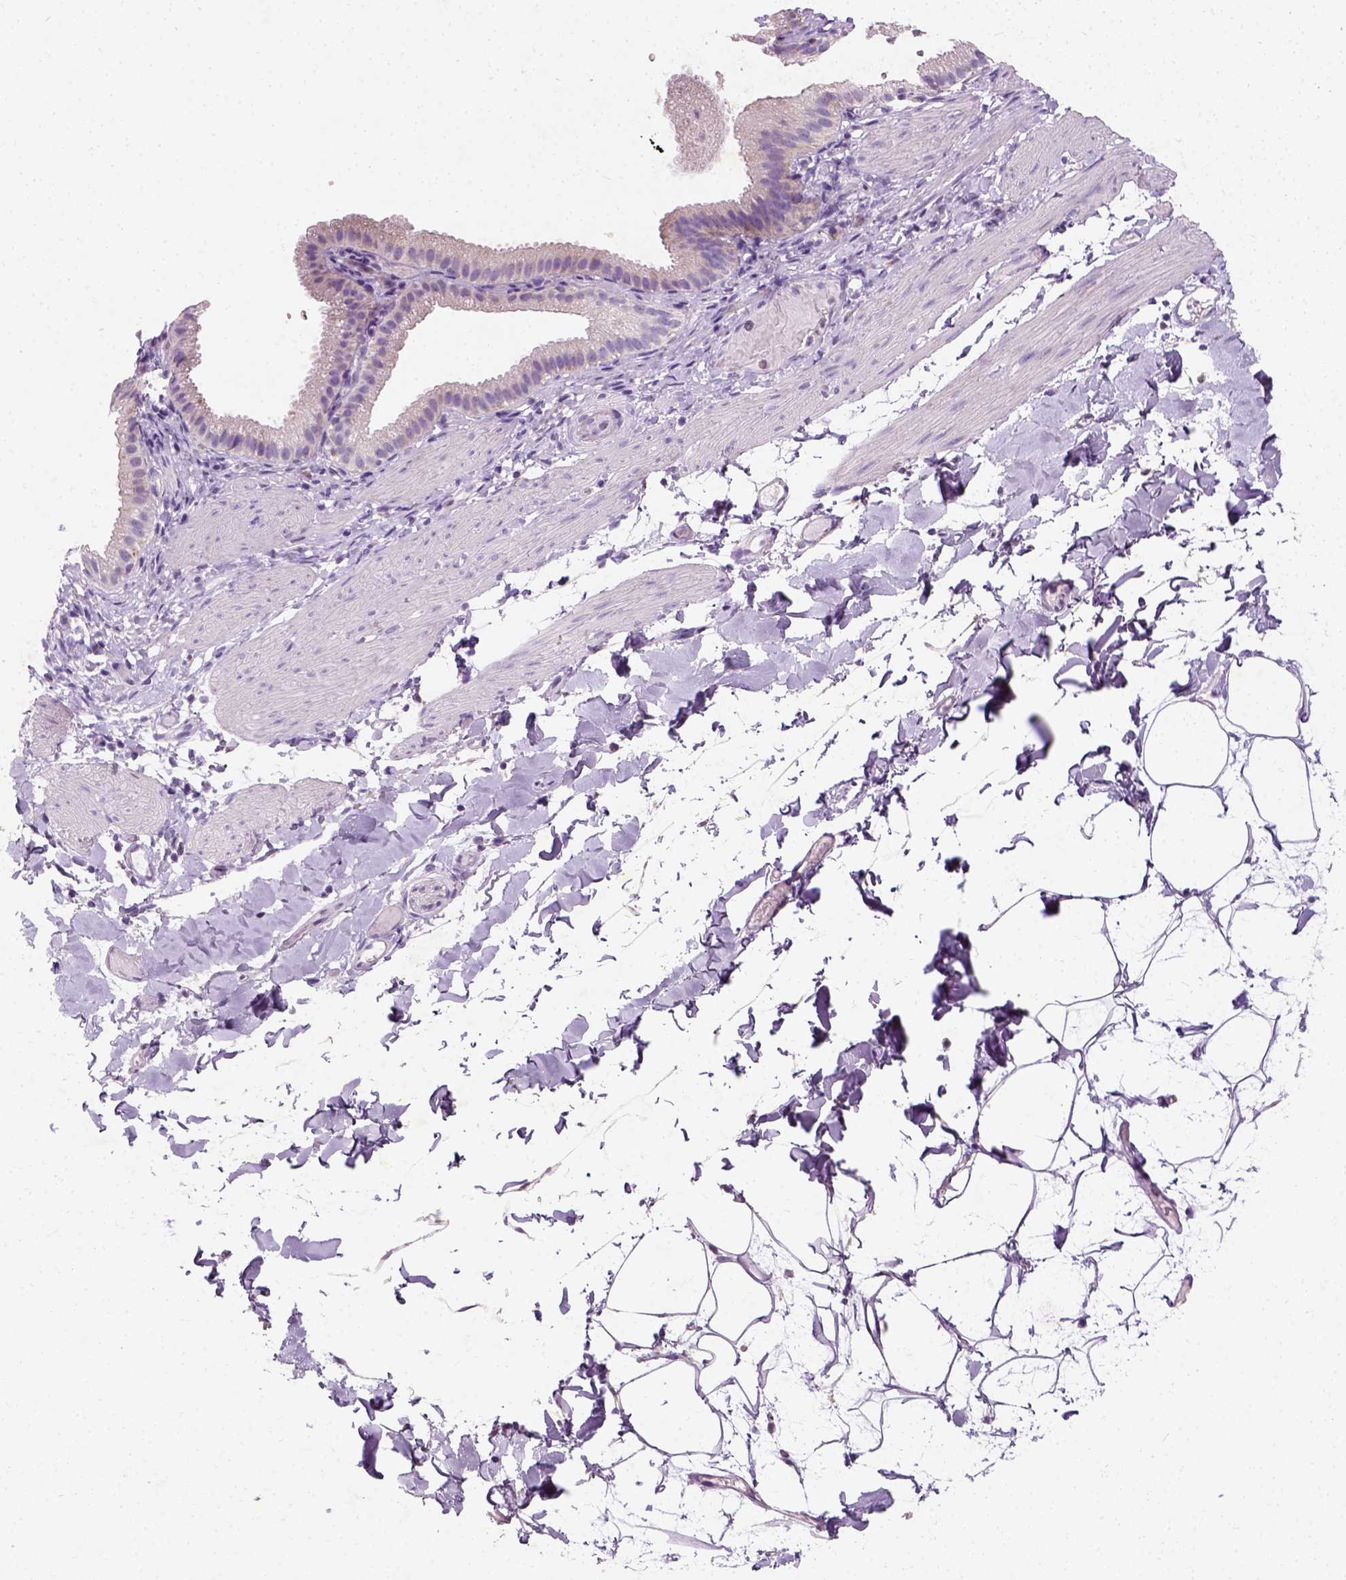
{"staining": {"intensity": "negative", "quantity": "none", "location": "none"}, "tissue": "adipose tissue", "cell_type": "Adipocytes", "image_type": "normal", "snomed": [{"axis": "morphology", "description": "Normal tissue, NOS"}, {"axis": "topography", "description": "Gallbladder"}, {"axis": "topography", "description": "Peripheral nerve tissue"}], "caption": "A micrograph of adipose tissue stained for a protein displays no brown staining in adipocytes.", "gene": "CHODL", "patient": {"sex": "female", "age": 45}}